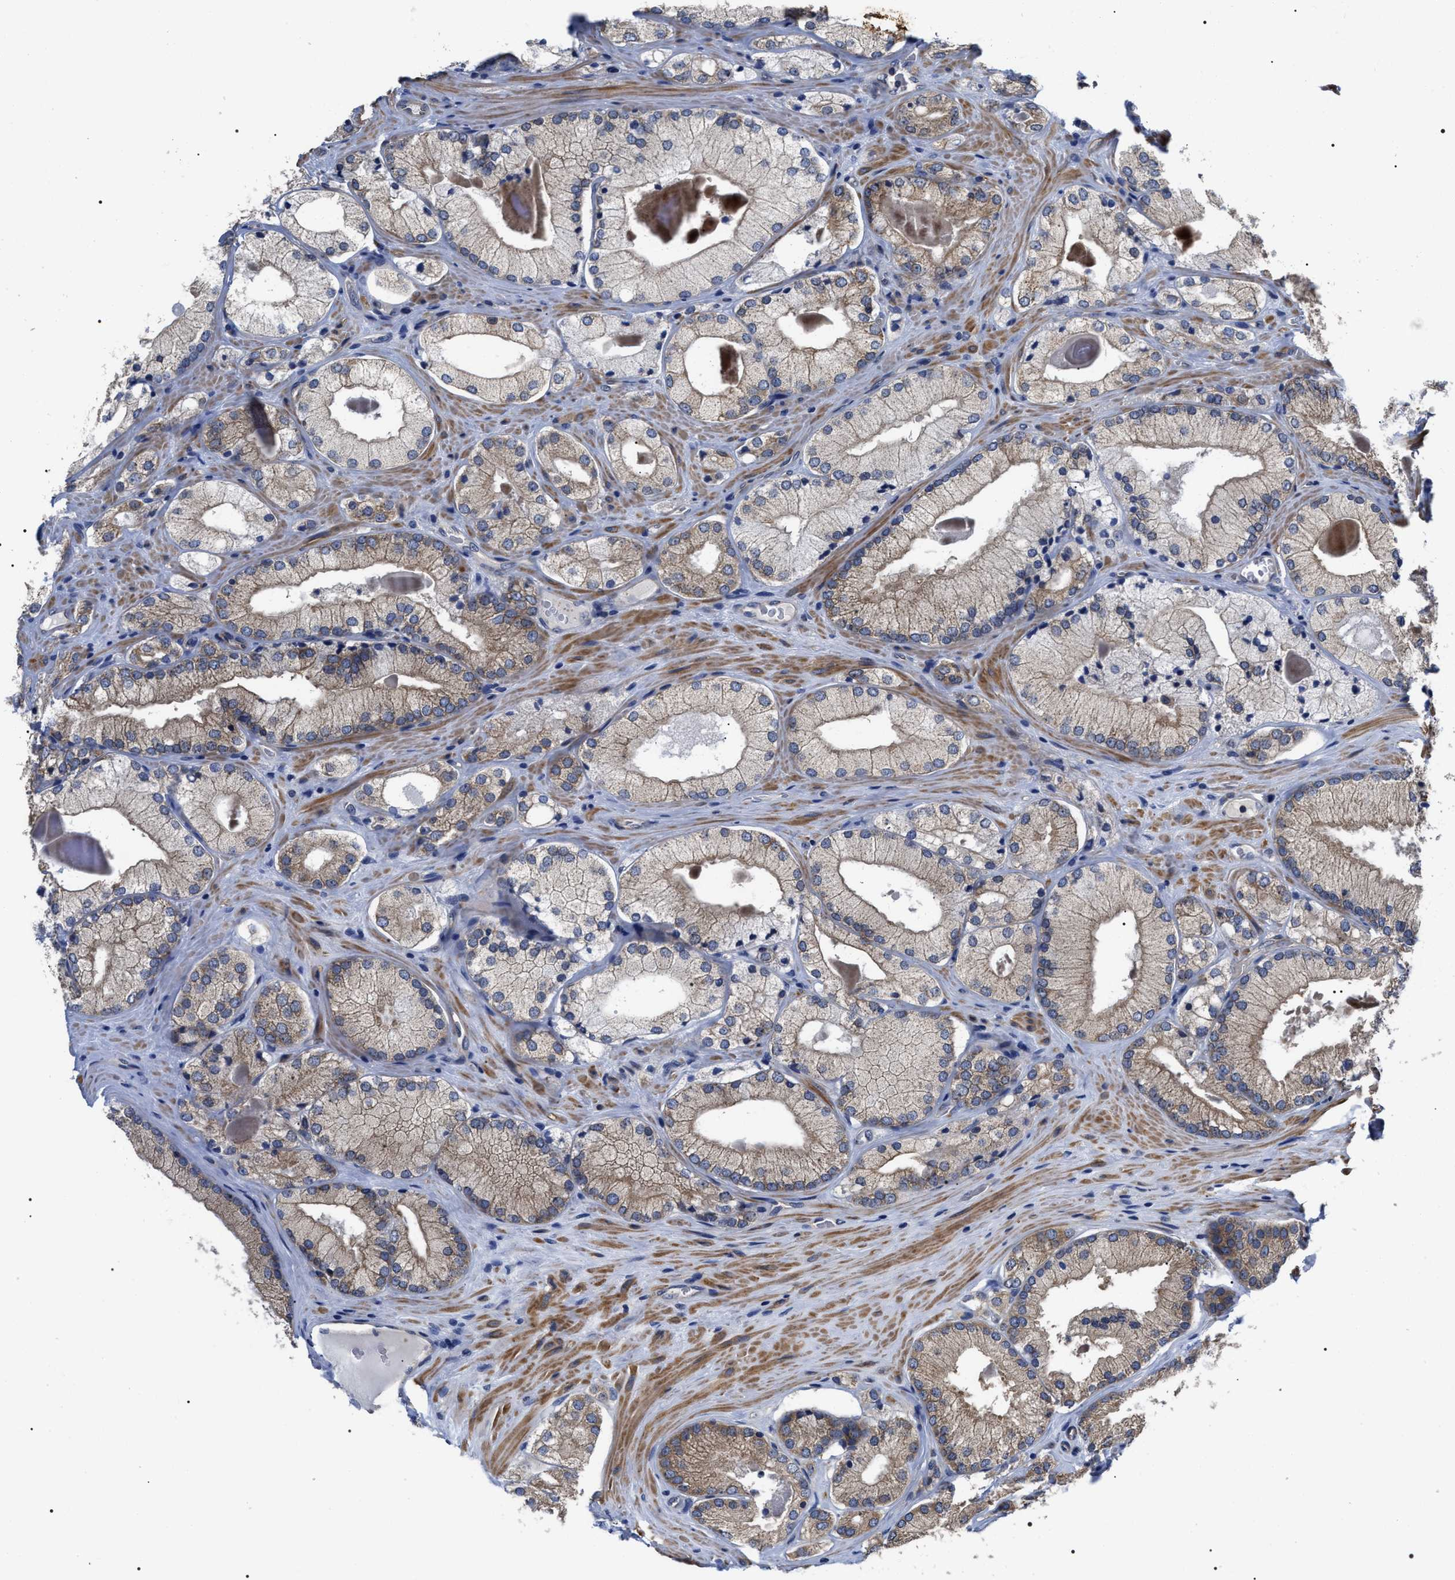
{"staining": {"intensity": "weak", "quantity": "25%-75%", "location": "cytoplasmic/membranous"}, "tissue": "prostate cancer", "cell_type": "Tumor cells", "image_type": "cancer", "snomed": [{"axis": "morphology", "description": "Adenocarcinoma, Low grade"}, {"axis": "topography", "description": "Prostate"}], "caption": "Tumor cells show low levels of weak cytoplasmic/membranous staining in approximately 25%-75% of cells in human prostate cancer (low-grade adenocarcinoma).", "gene": "MIS18A", "patient": {"sex": "male", "age": 65}}